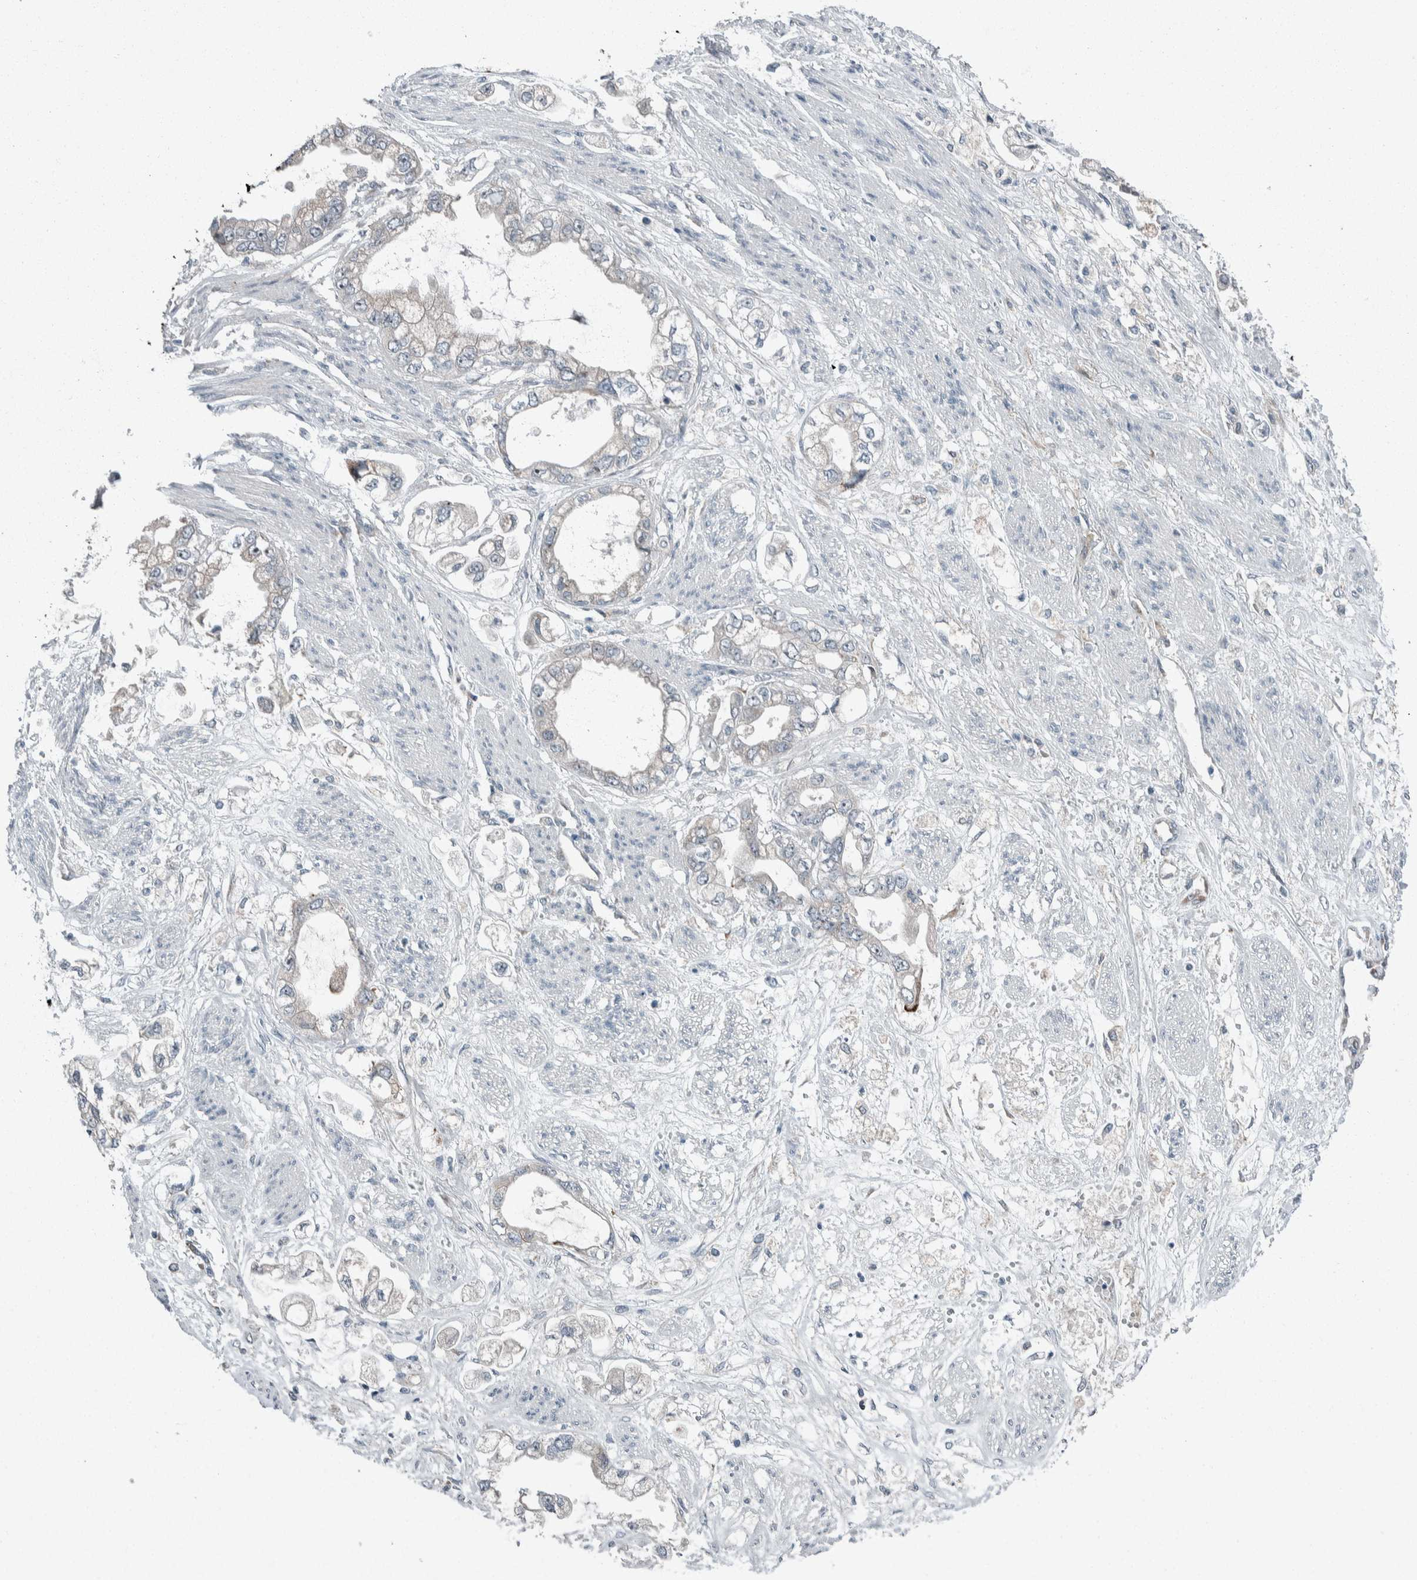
{"staining": {"intensity": "negative", "quantity": "none", "location": "none"}, "tissue": "stomach cancer", "cell_type": "Tumor cells", "image_type": "cancer", "snomed": [{"axis": "morphology", "description": "Adenocarcinoma, NOS"}, {"axis": "topography", "description": "Stomach"}], "caption": "DAB immunohistochemical staining of stomach cancer (adenocarcinoma) demonstrates no significant staining in tumor cells. (Brightfield microscopy of DAB (3,3'-diaminobenzidine) immunohistochemistry (IHC) at high magnification).", "gene": "USP25", "patient": {"sex": "male", "age": 62}}